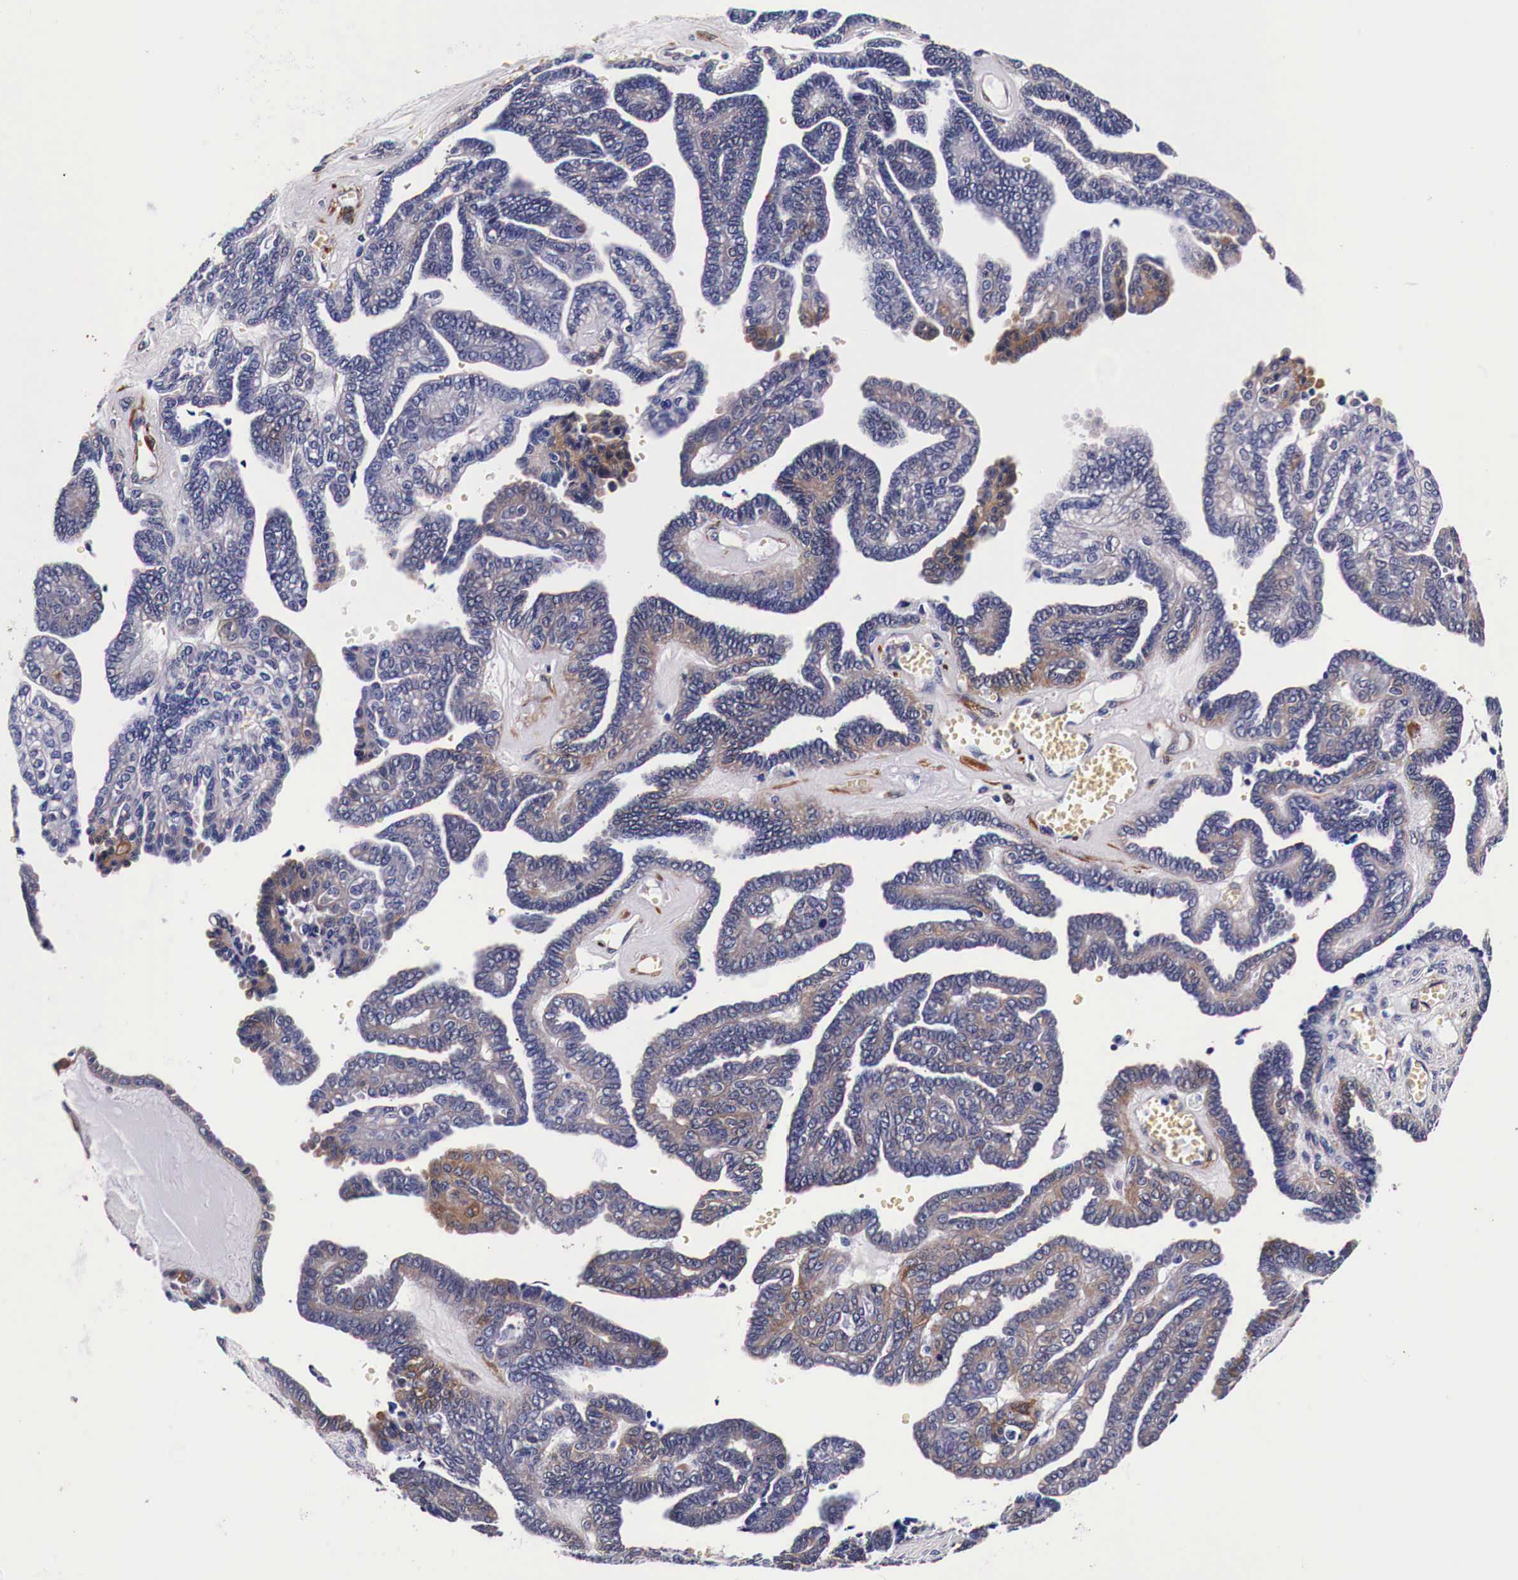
{"staining": {"intensity": "moderate", "quantity": "25%-75%", "location": "cytoplasmic/membranous"}, "tissue": "ovarian cancer", "cell_type": "Tumor cells", "image_type": "cancer", "snomed": [{"axis": "morphology", "description": "Cystadenocarcinoma, serous, NOS"}, {"axis": "topography", "description": "Ovary"}], "caption": "Protein staining of ovarian cancer (serous cystadenocarcinoma) tissue displays moderate cytoplasmic/membranous positivity in approximately 25%-75% of tumor cells. (IHC, brightfield microscopy, high magnification).", "gene": "HSPB1", "patient": {"sex": "female", "age": 71}}